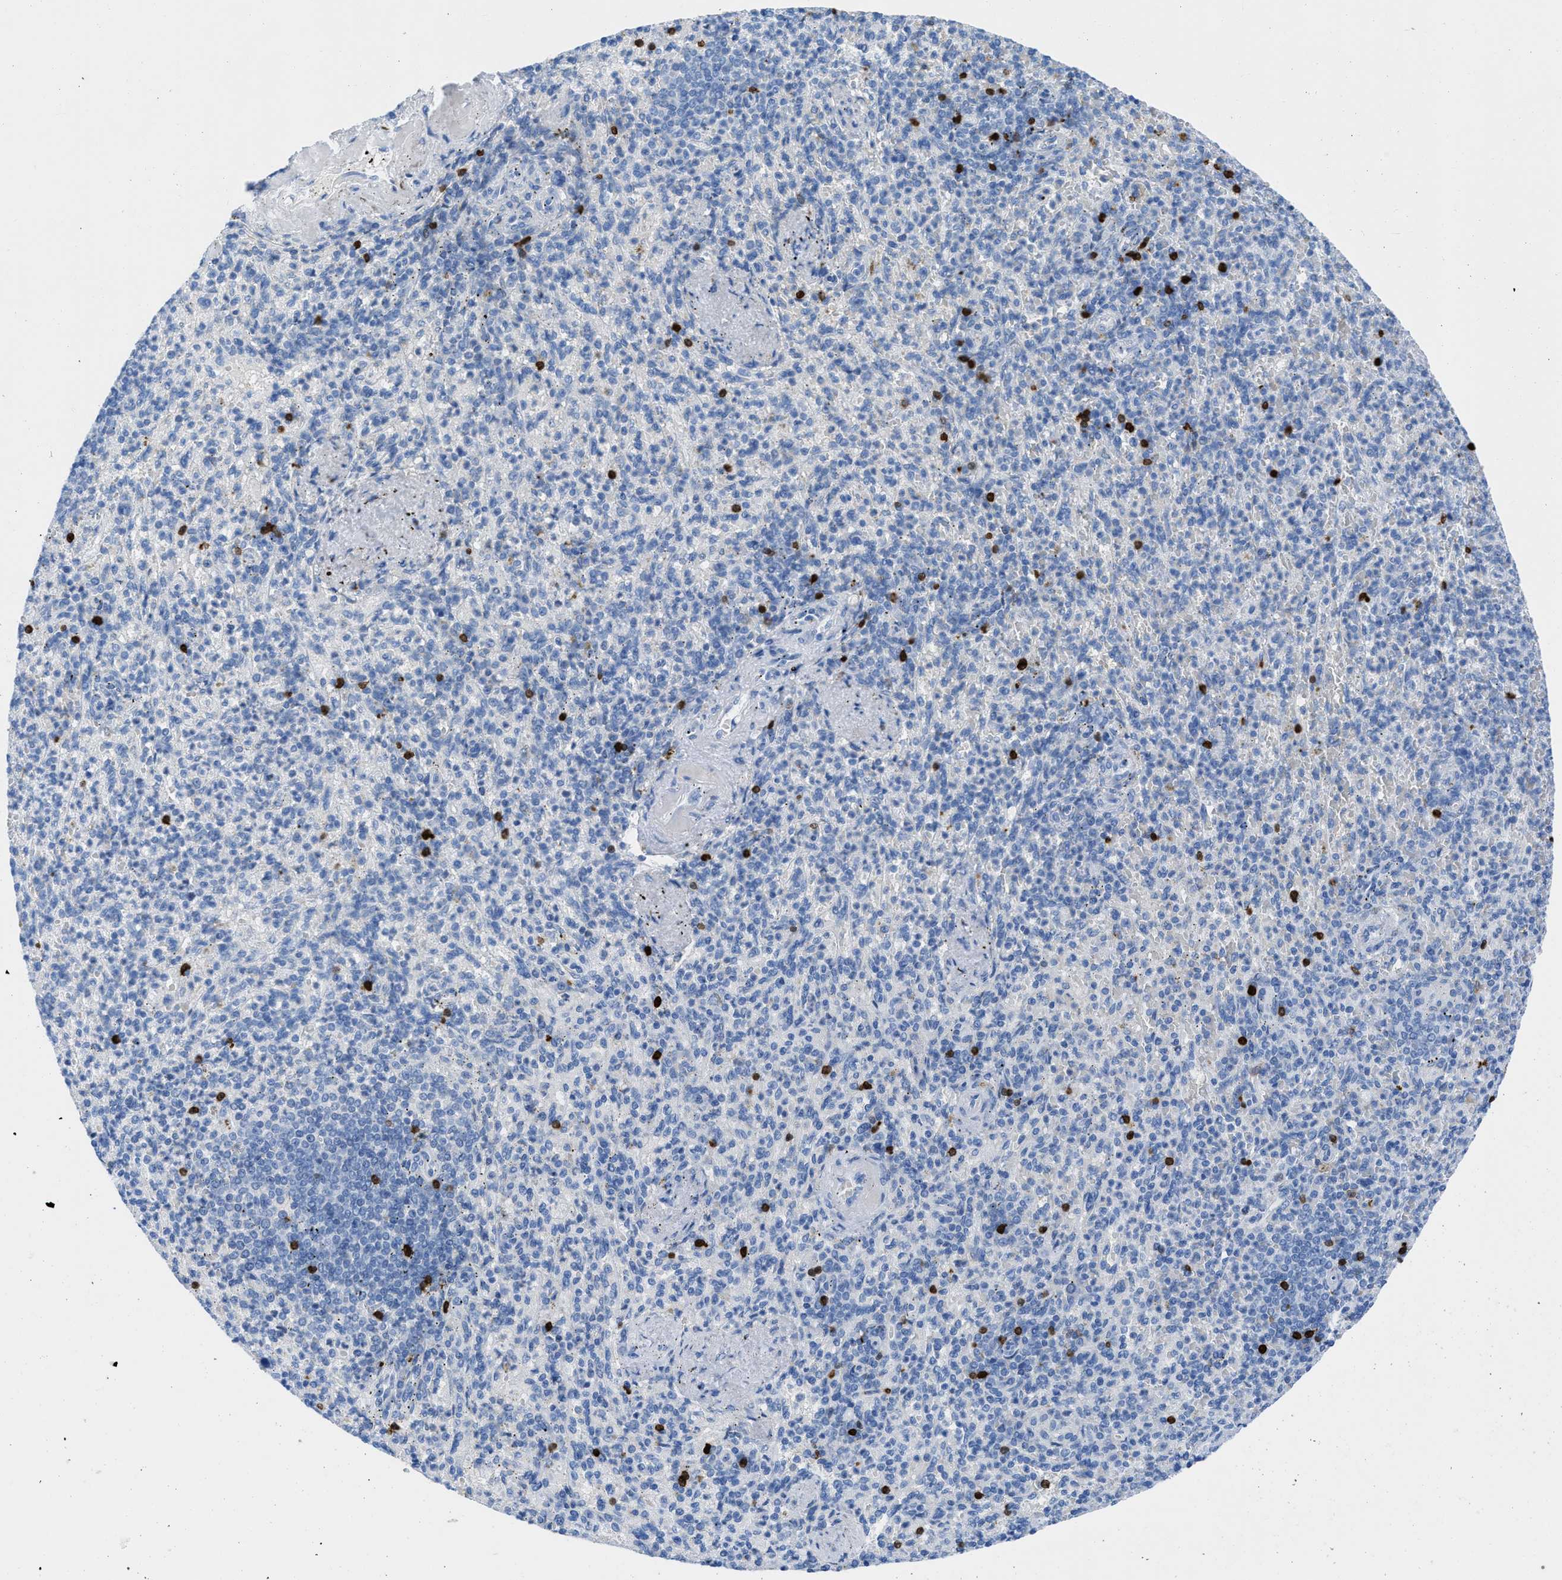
{"staining": {"intensity": "strong", "quantity": "<25%", "location": "cytoplasmic/membranous,nuclear"}, "tissue": "spleen", "cell_type": "Cells in red pulp", "image_type": "normal", "snomed": [{"axis": "morphology", "description": "Normal tissue, NOS"}, {"axis": "topography", "description": "Spleen"}], "caption": "DAB (3,3'-diaminobenzidine) immunohistochemical staining of unremarkable human spleen reveals strong cytoplasmic/membranous,nuclear protein staining in approximately <25% of cells in red pulp.", "gene": "TCL1A", "patient": {"sex": "female", "age": 74}}